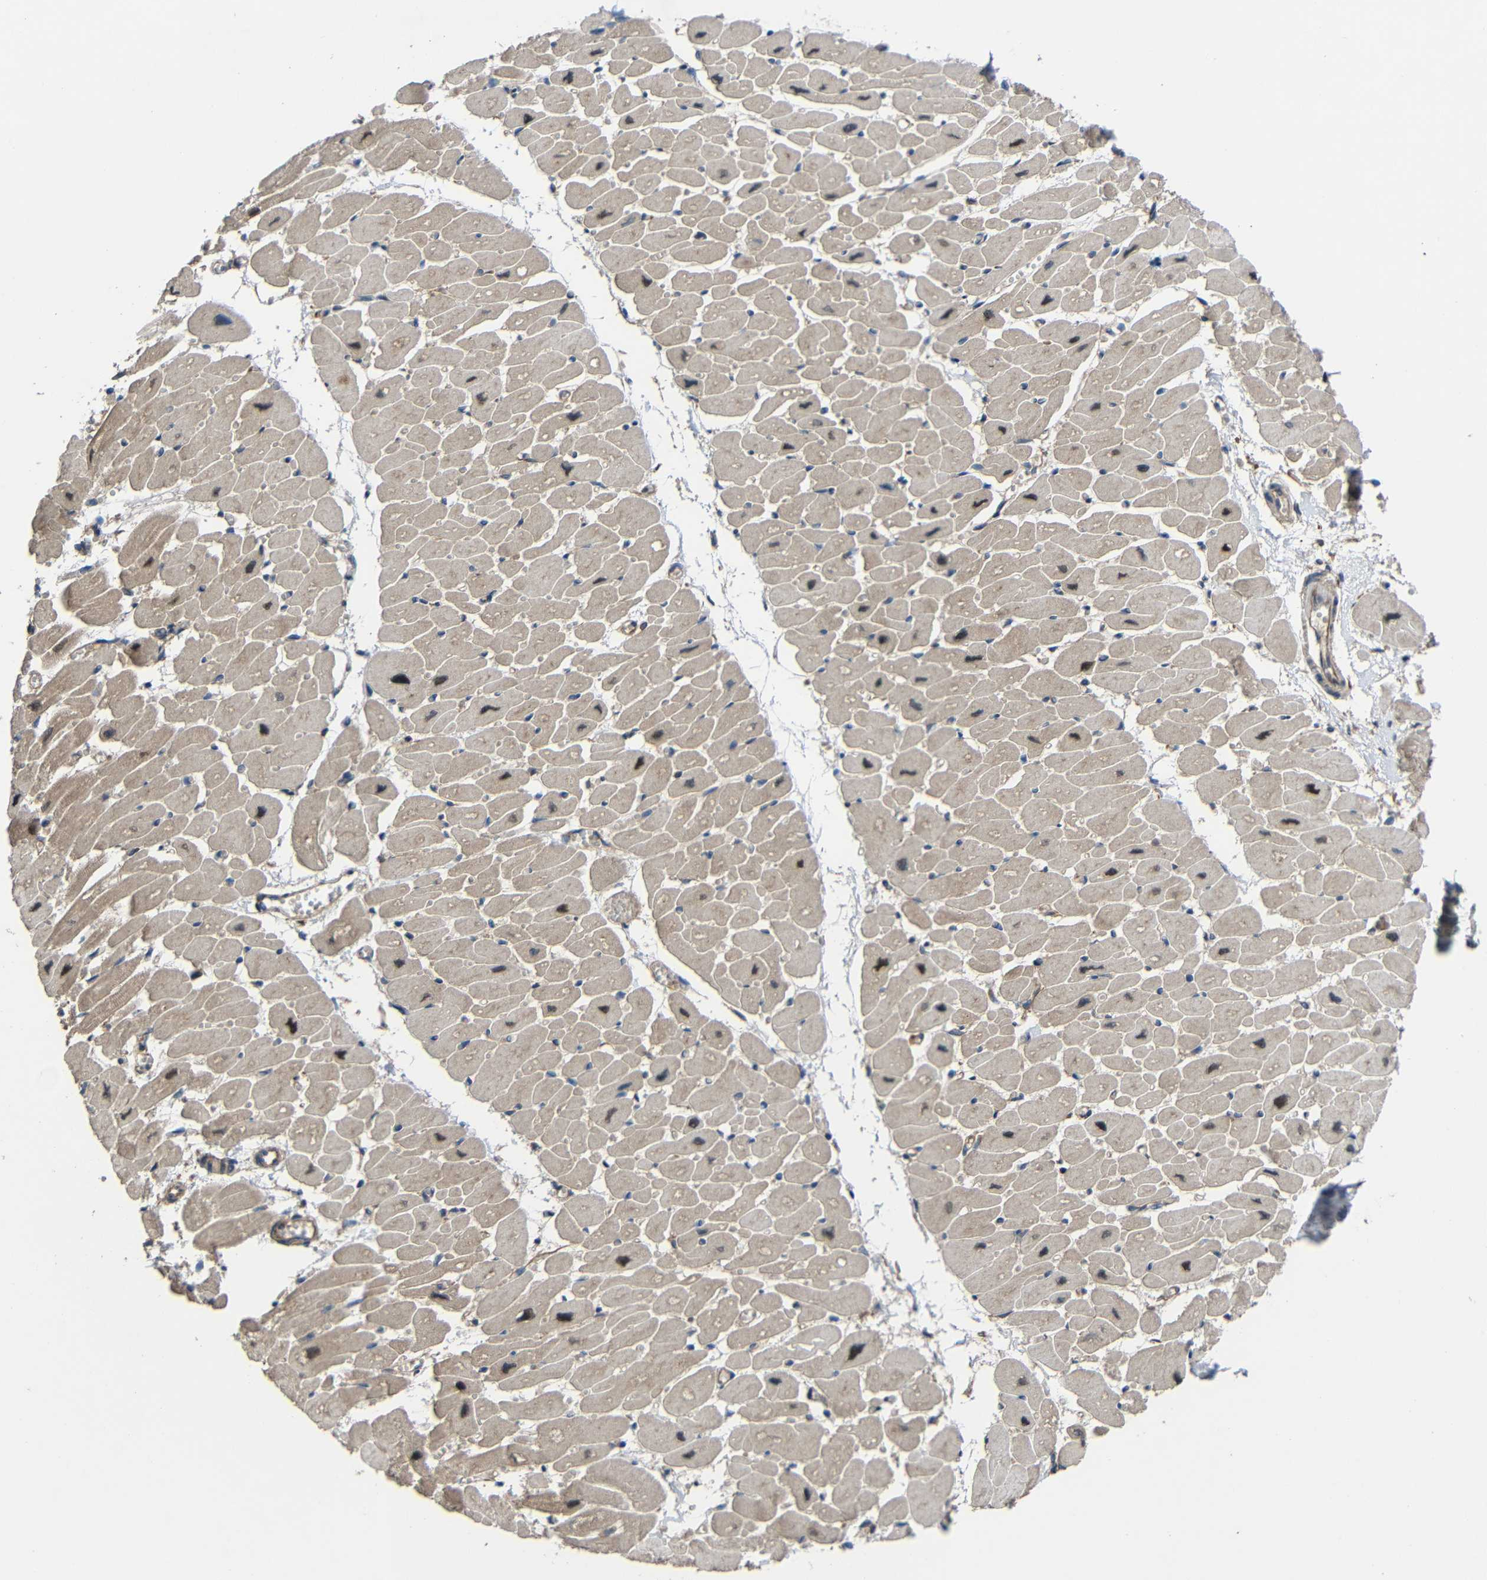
{"staining": {"intensity": "weak", "quantity": "25%-75%", "location": "cytoplasmic/membranous"}, "tissue": "heart muscle", "cell_type": "Cardiomyocytes", "image_type": "normal", "snomed": [{"axis": "morphology", "description": "Normal tissue, NOS"}, {"axis": "topography", "description": "Heart"}], "caption": "Immunohistochemical staining of benign human heart muscle exhibits weak cytoplasmic/membranous protein expression in approximately 25%-75% of cardiomyocytes.", "gene": "CHST9", "patient": {"sex": "female", "age": 54}}